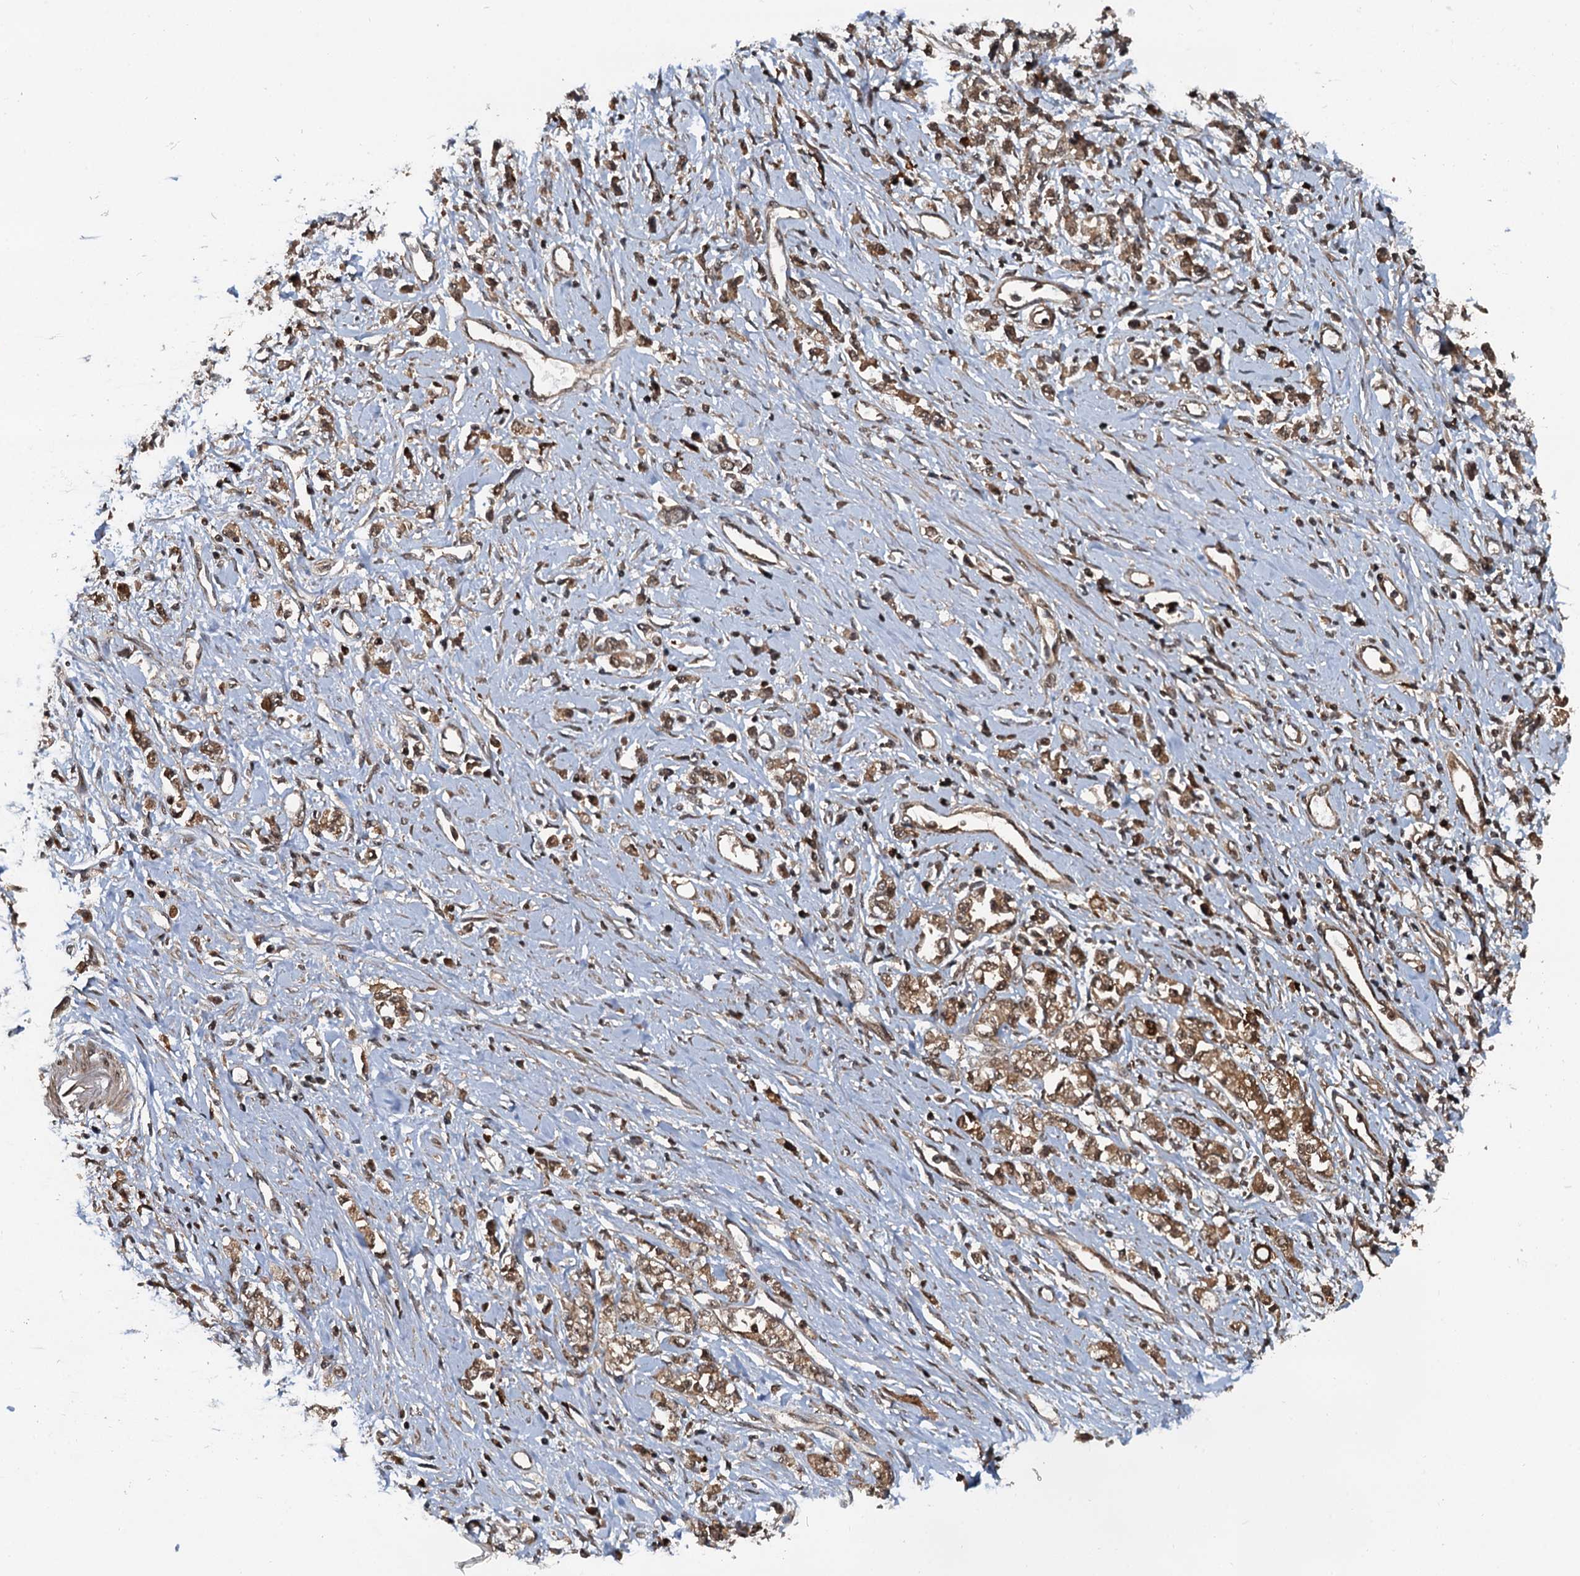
{"staining": {"intensity": "moderate", "quantity": ">75%", "location": "cytoplasmic/membranous"}, "tissue": "stomach cancer", "cell_type": "Tumor cells", "image_type": "cancer", "snomed": [{"axis": "morphology", "description": "Adenocarcinoma, NOS"}, {"axis": "topography", "description": "Stomach"}], "caption": "There is medium levels of moderate cytoplasmic/membranous positivity in tumor cells of stomach adenocarcinoma, as demonstrated by immunohistochemical staining (brown color).", "gene": "STUB1", "patient": {"sex": "female", "age": 76}}